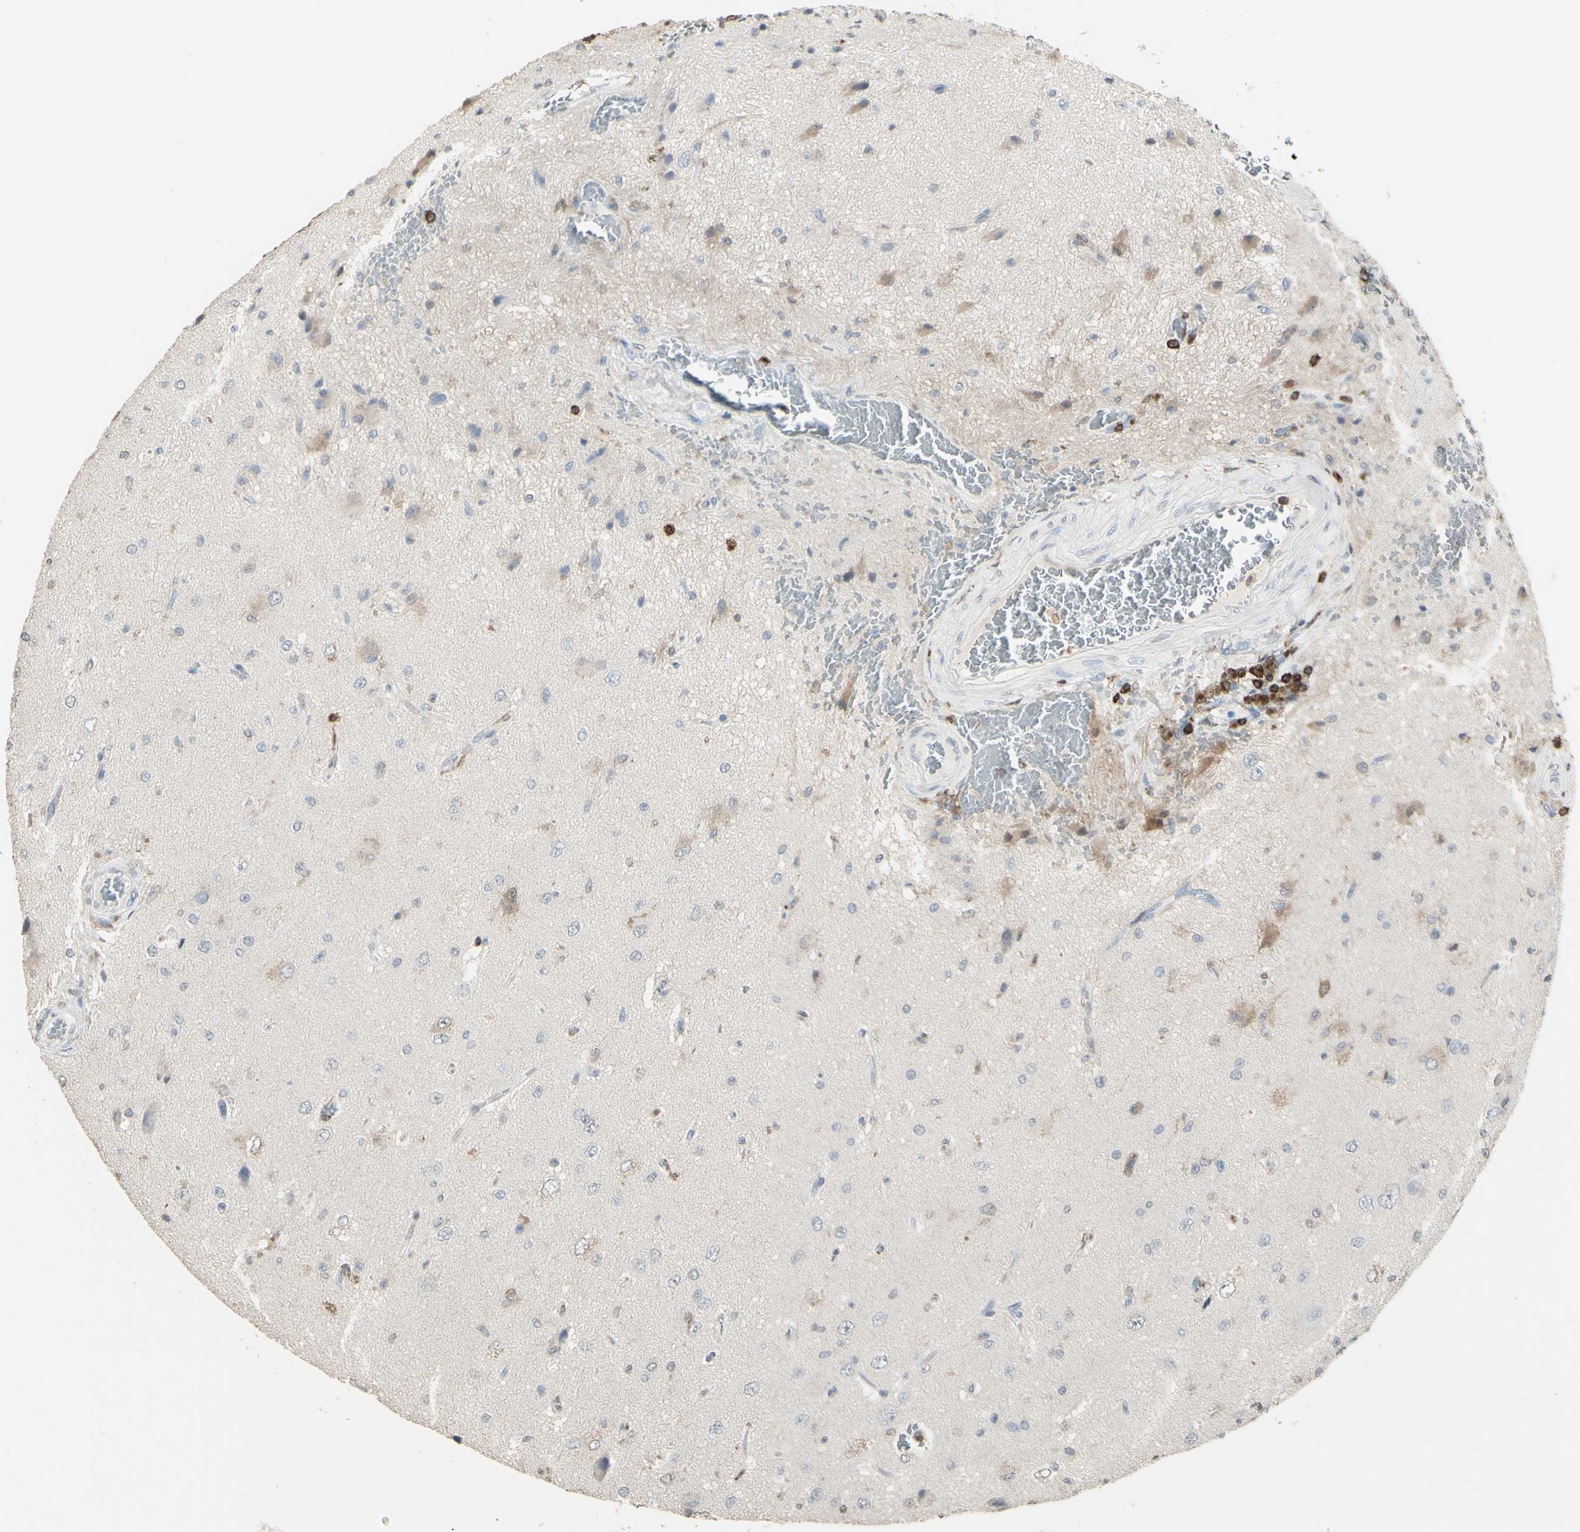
{"staining": {"intensity": "moderate", "quantity": ">75%", "location": "cytoplasmic/membranous"}, "tissue": "glioma", "cell_type": "Tumor cells", "image_type": "cancer", "snomed": [{"axis": "morphology", "description": "Glioma, malignant, High grade"}, {"axis": "topography", "description": "pancreas cauda"}], "caption": "Human malignant glioma (high-grade) stained with a protein marker exhibits moderate staining in tumor cells.", "gene": "PSTPIP1", "patient": {"sex": "male", "age": 60}}